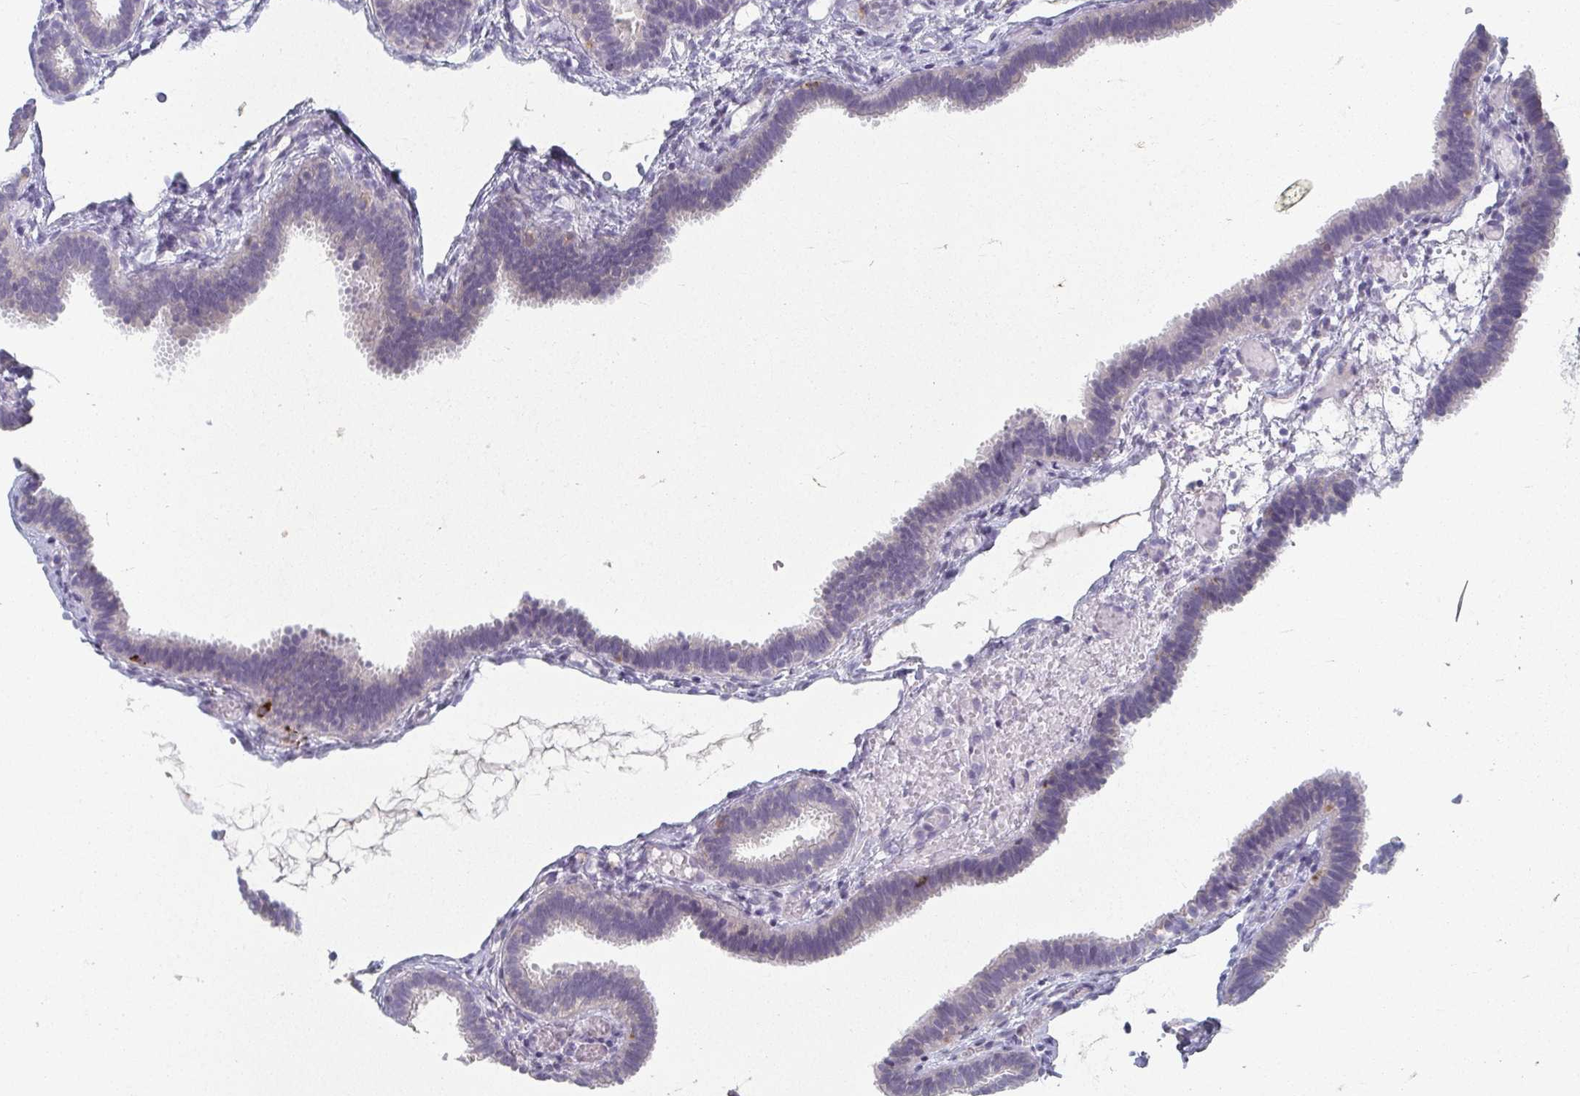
{"staining": {"intensity": "negative", "quantity": "none", "location": "none"}, "tissue": "fallopian tube", "cell_type": "Glandular cells", "image_type": "normal", "snomed": [{"axis": "morphology", "description": "Normal tissue, NOS"}, {"axis": "topography", "description": "Fallopian tube"}], "caption": "Immunohistochemistry of normal human fallopian tube demonstrates no expression in glandular cells. (DAB immunohistochemistry with hematoxylin counter stain).", "gene": "CAMKV", "patient": {"sex": "female", "age": 37}}